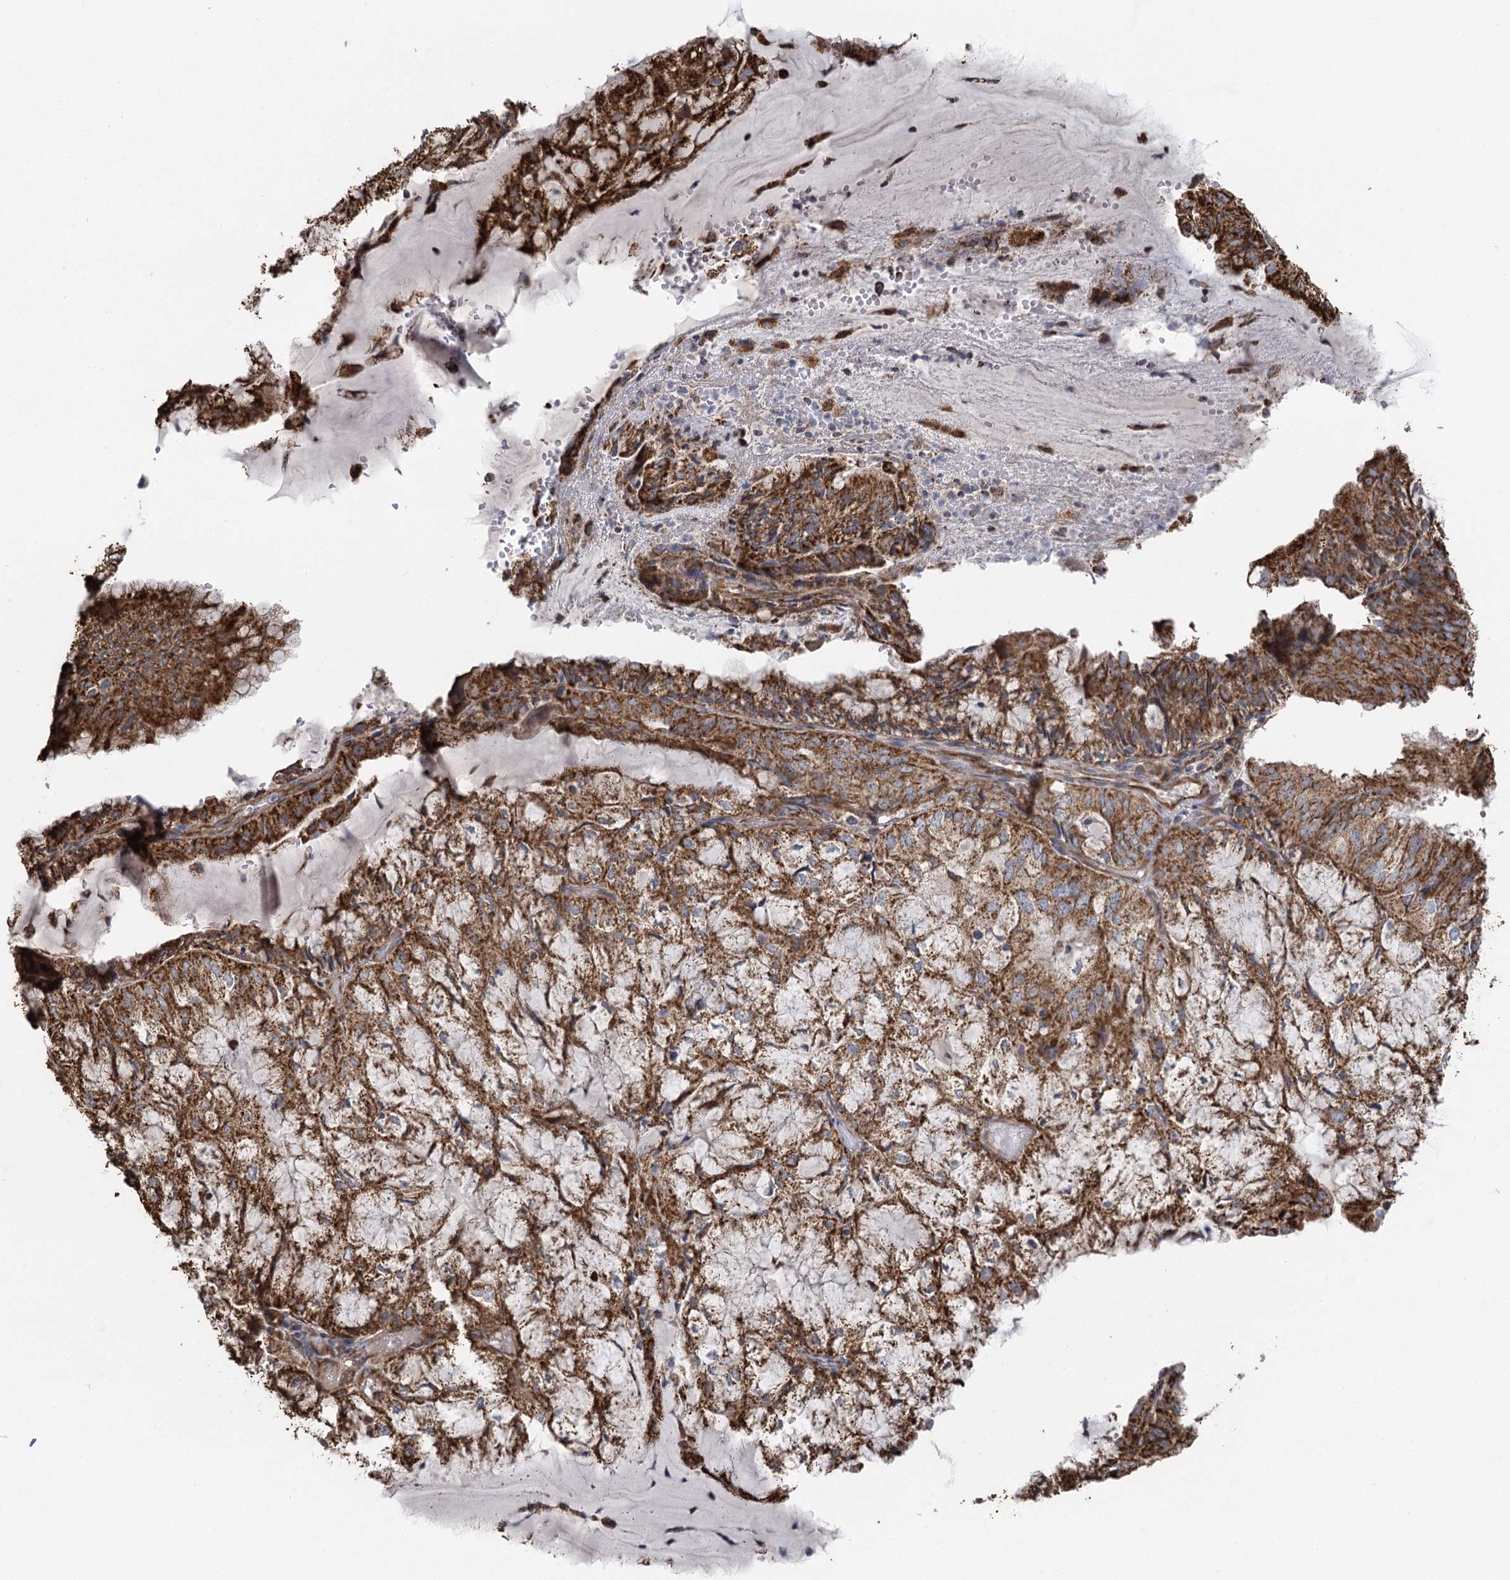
{"staining": {"intensity": "strong", "quantity": ">75%", "location": "cytoplasmic/membranous"}, "tissue": "endometrial cancer", "cell_type": "Tumor cells", "image_type": "cancer", "snomed": [{"axis": "morphology", "description": "Adenocarcinoma, NOS"}, {"axis": "topography", "description": "Endometrium"}], "caption": "Strong cytoplasmic/membranous positivity for a protein is identified in about >75% of tumor cells of adenocarcinoma (endometrial) using immunohistochemistry (IHC).", "gene": "IL11RA", "patient": {"sex": "female", "age": 81}}